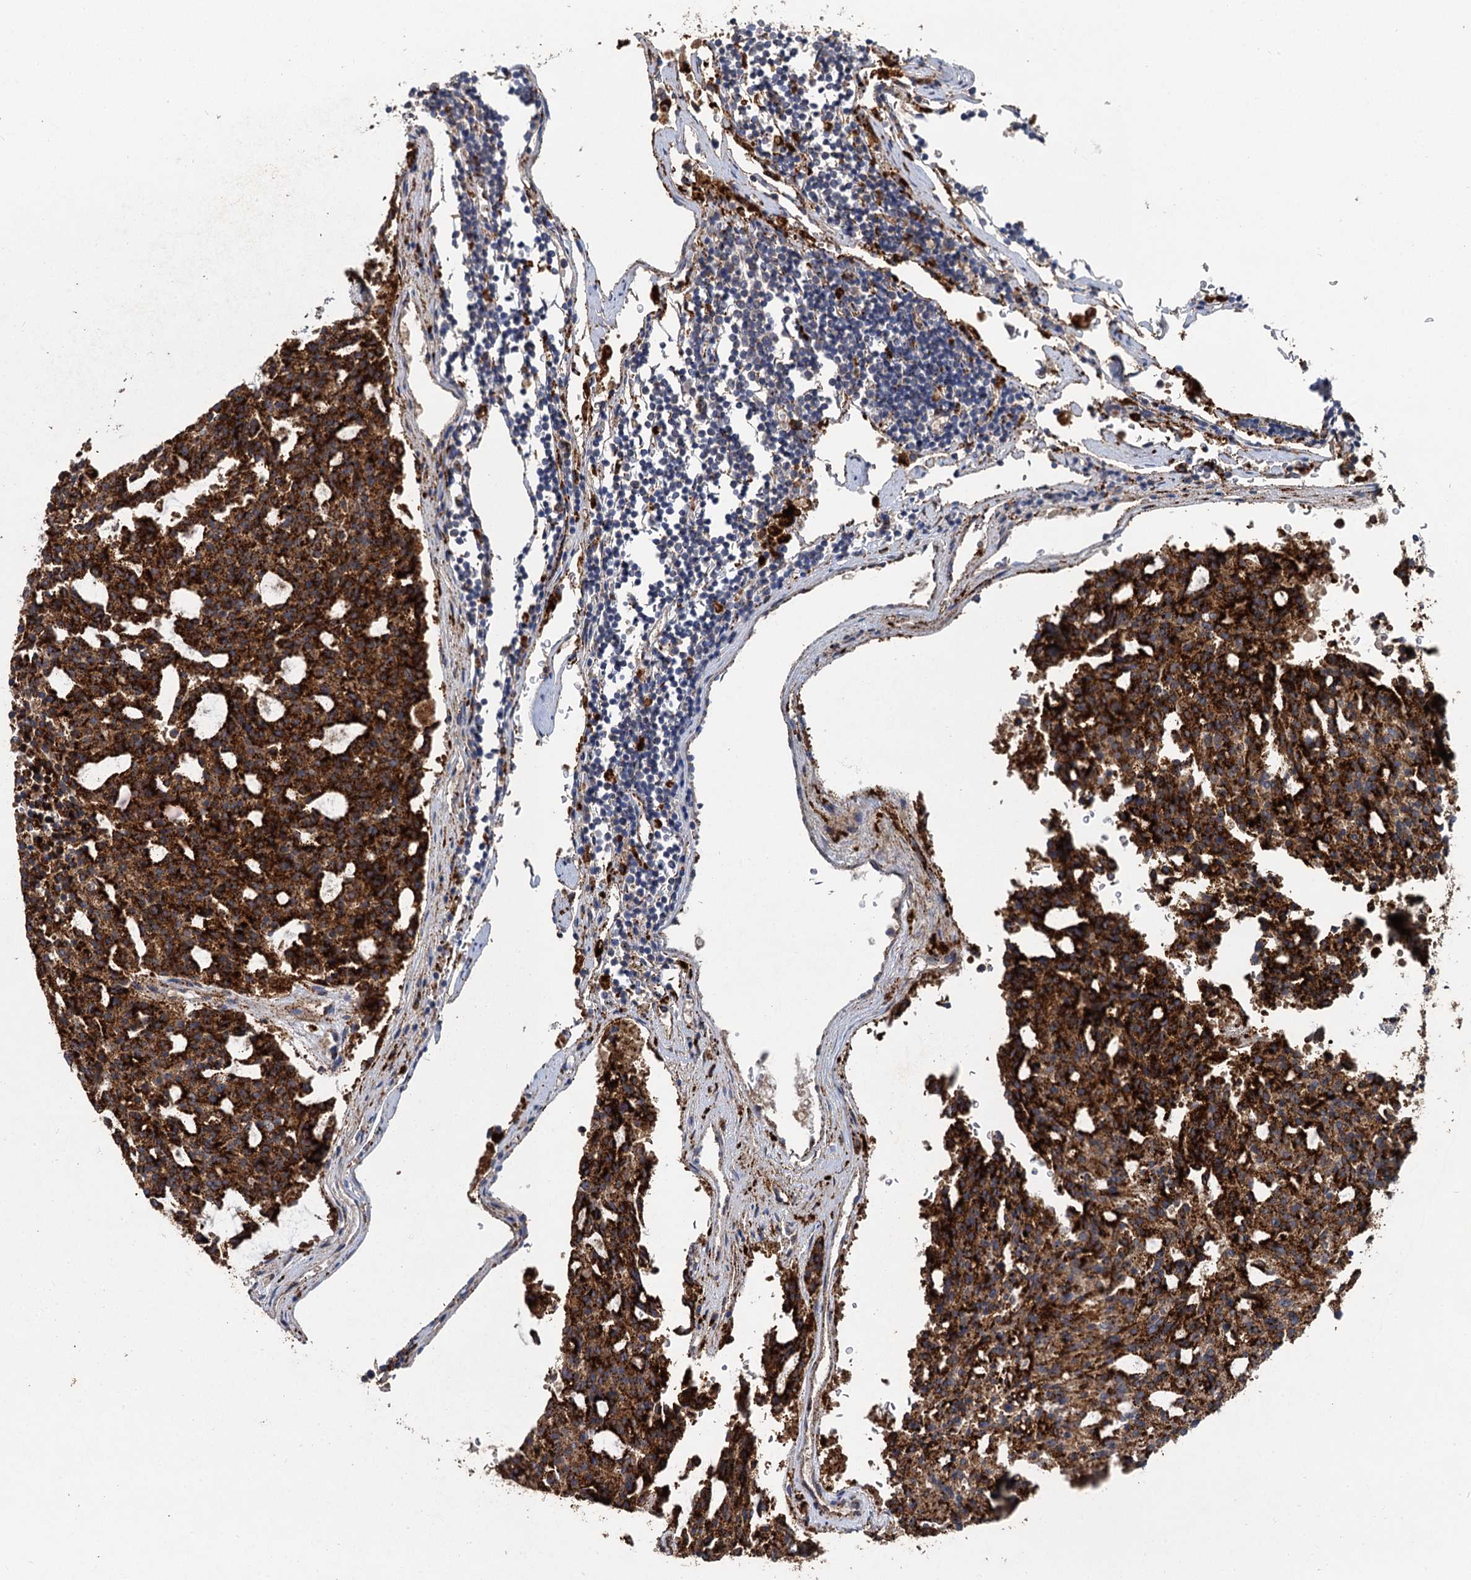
{"staining": {"intensity": "strong", "quantity": ">75%", "location": "cytoplasmic/membranous"}, "tissue": "carcinoid", "cell_type": "Tumor cells", "image_type": "cancer", "snomed": [{"axis": "morphology", "description": "Carcinoid, malignant, NOS"}, {"axis": "topography", "description": "Pancreas"}], "caption": "Immunohistochemistry (IHC) staining of carcinoid, which exhibits high levels of strong cytoplasmic/membranous staining in about >75% of tumor cells indicating strong cytoplasmic/membranous protein staining. The staining was performed using DAB (brown) for protein detection and nuclei were counterstained in hematoxylin (blue).", "gene": "GBA1", "patient": {"sex": "female", "age": 54}}